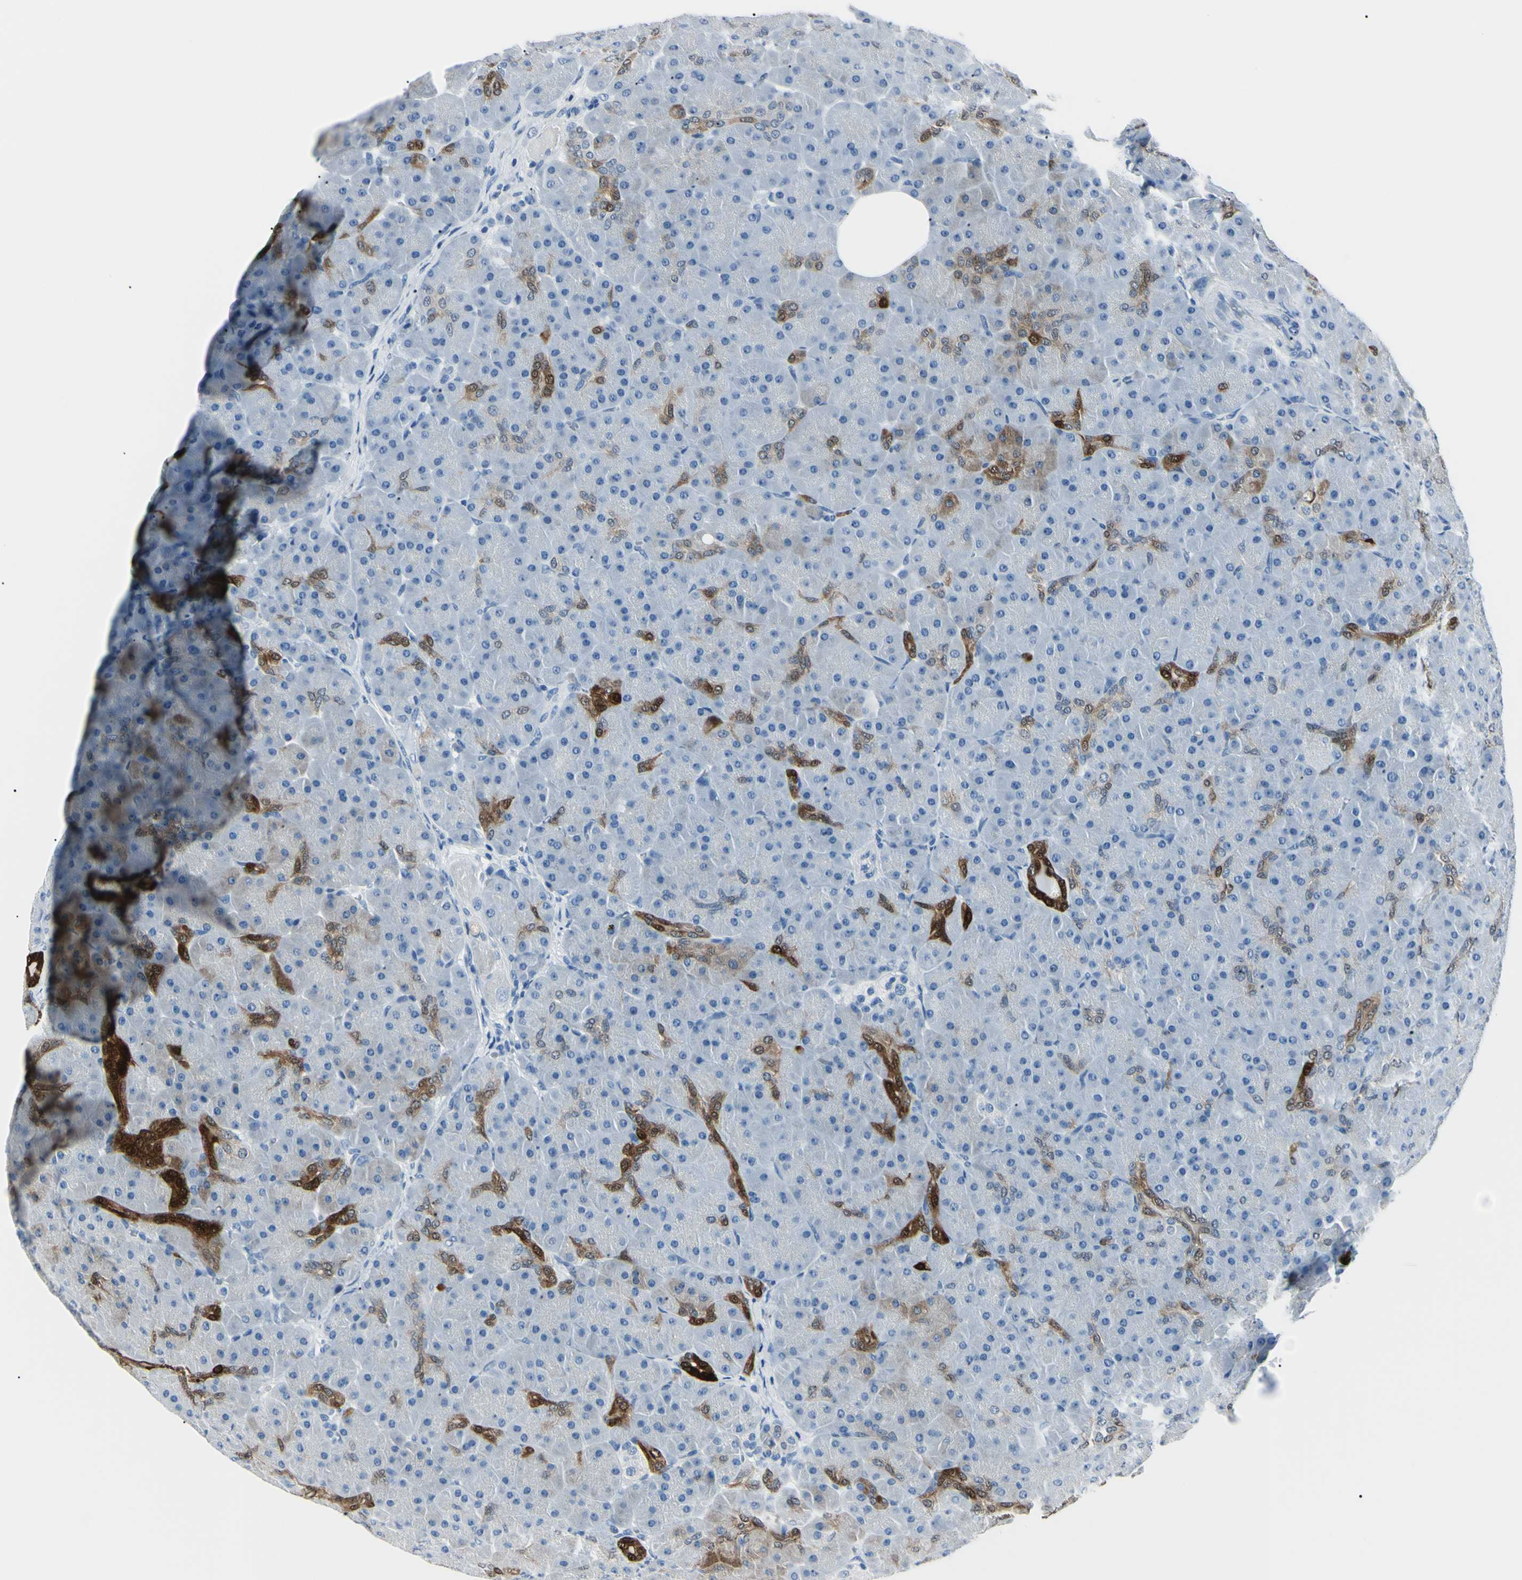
{"staining": {"intensity": "strong", "quantity": "<25%", "location": "cytoplasmic/membranous"}, "tissue": "pancreas", "cell_type": "Exocrine glandular cells", "image_type": "normal", "snomed": [{"axis": "morphology", "description": "Normal tissue, NOS"}, {"axis": "topography", "description": "Pancreas"}], "caption": "Pancreas stained for a protein reveals strong cytoplasmic/membranous positivity in exocrine glandular cells. (Brightfield microscopy of DAB IHC at high magnification).", "gene": "CA2", "patient": {"sex": "male", "age": 66}}